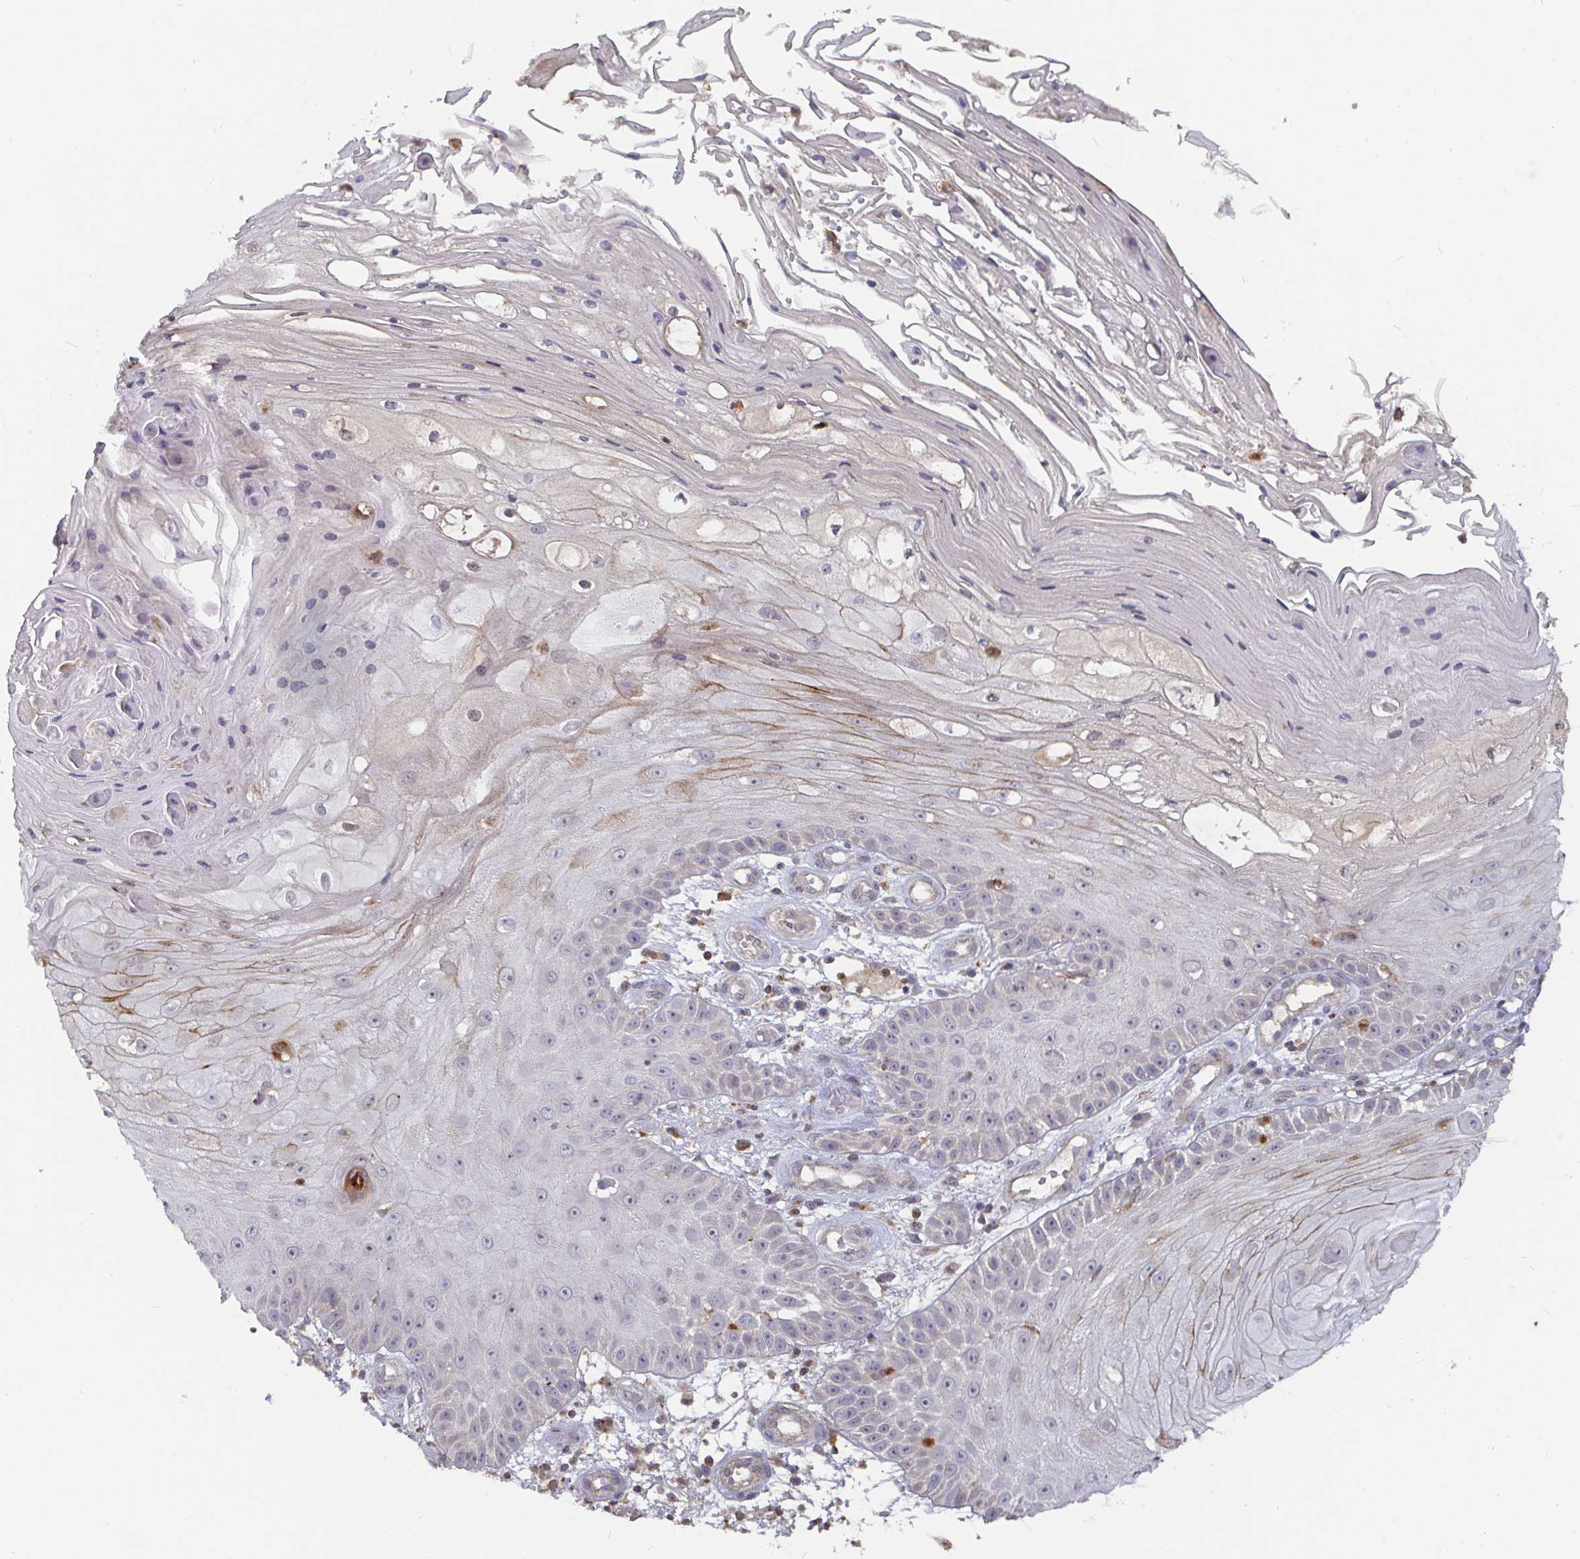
{"staining": {"intensity": "negative", "quantity": "none", "location": "none"}, "tissue": "skin cancer", "cell_type": "Tumor cells", "image_type": "cancer", "snomed": [{"axis": "morphology", "description": "Squamous cell carcinoma, NOS"}, {"axis": "topography", "description": "Skin"}], "caption": "The immunohistochemistry micrograph has no significant expression in tumor cells of skin squamous cell carcinoma tissue. (DAB (3,3'-diaminobenzidine) immunohistochemistry (IHC), high magnification).", "gene": "CDH18", "patient": {"sex": "male", "age": 70}}